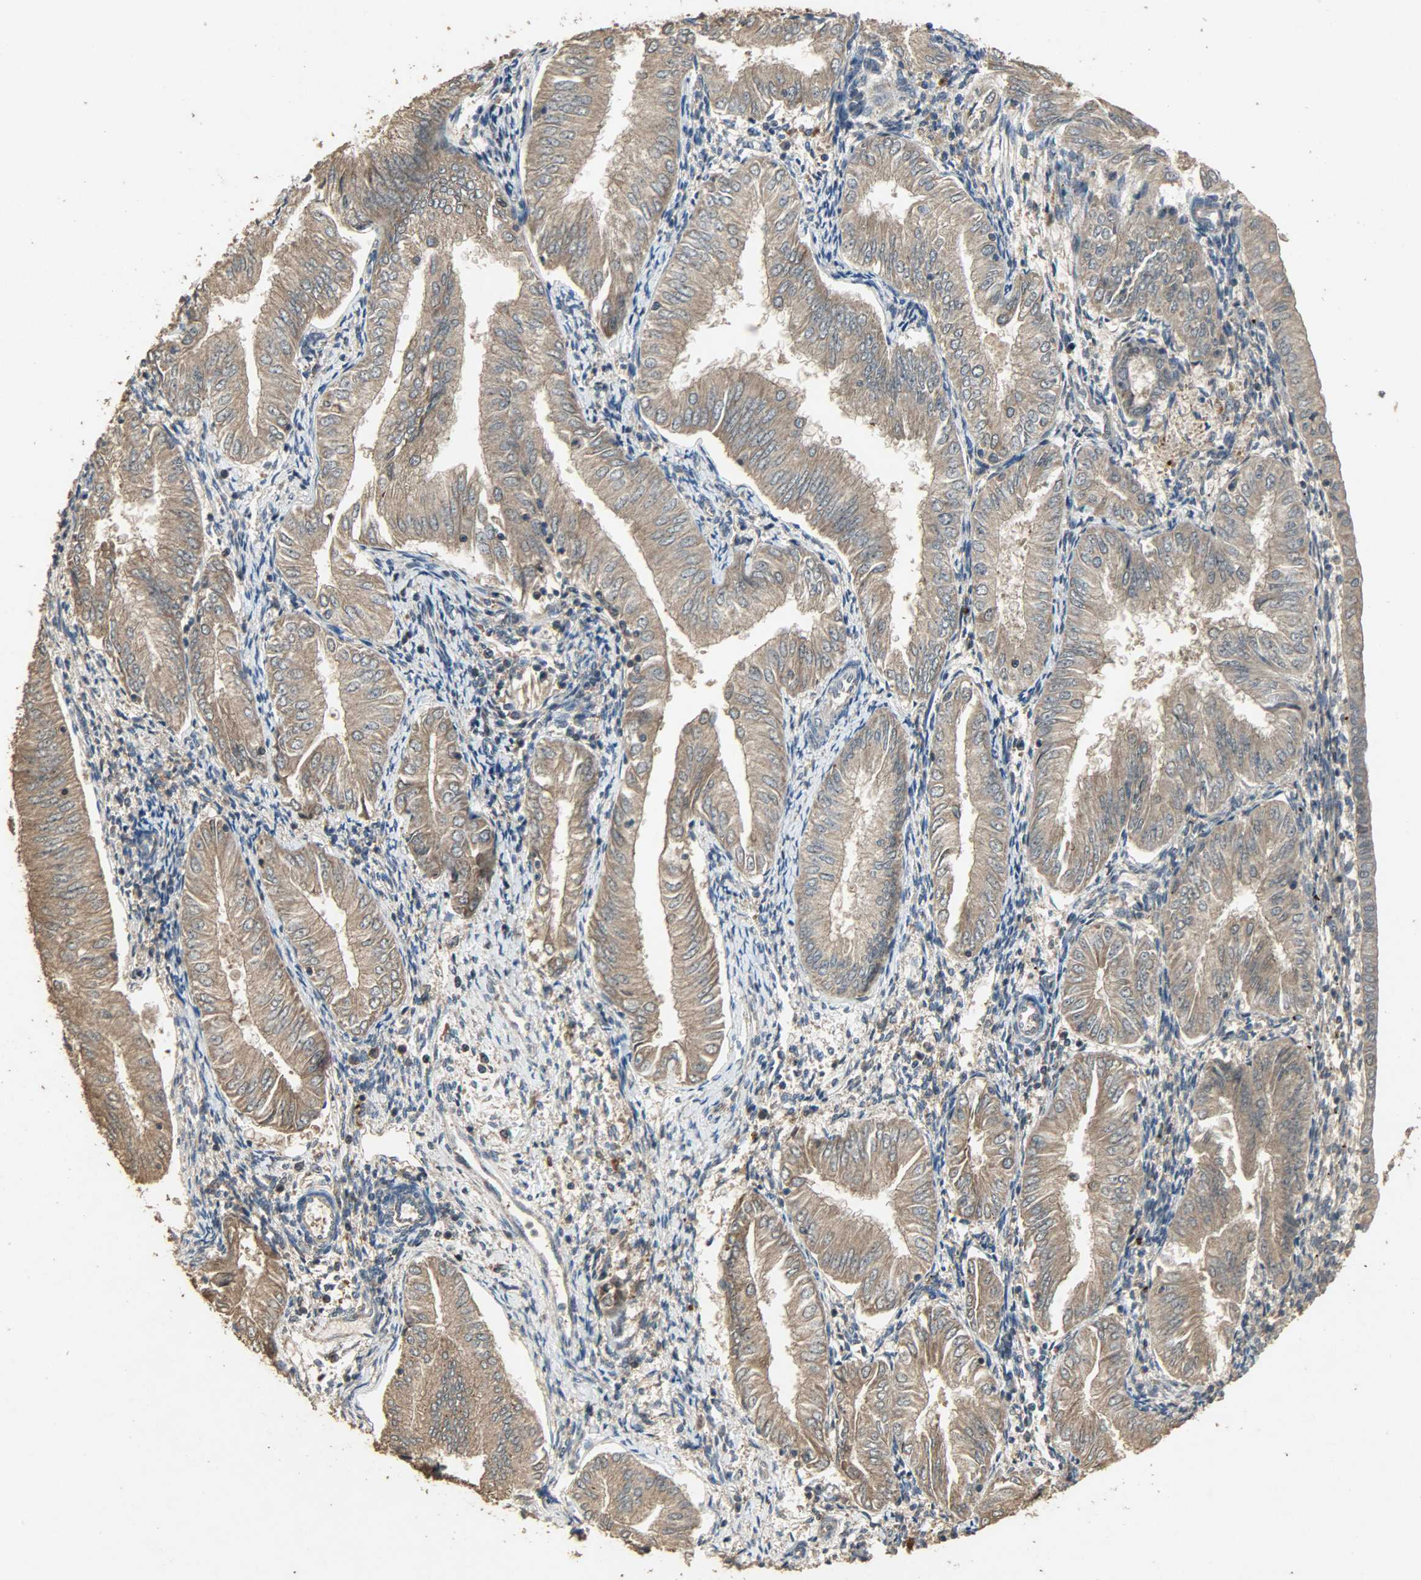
{"staining": {"intensity": "moderate", "quantity": ">75%", "location": "cytoplasmic/membranous"}, "tissue": "endometrial cancer", "cell_type": "Tumor cells", "image_type": "cancer", "snomed": [{"axis": "morphology", "description": "Adenocarcinoma, NOS"}, {"axis": "topography", "description": "Endometrium"}], "caption": "Endometrial cancer stained with a protein marker displays moderate staining in tumor cells.", "gene": "CDKN2C", "patient": {"sex": "female", "age": 53}}